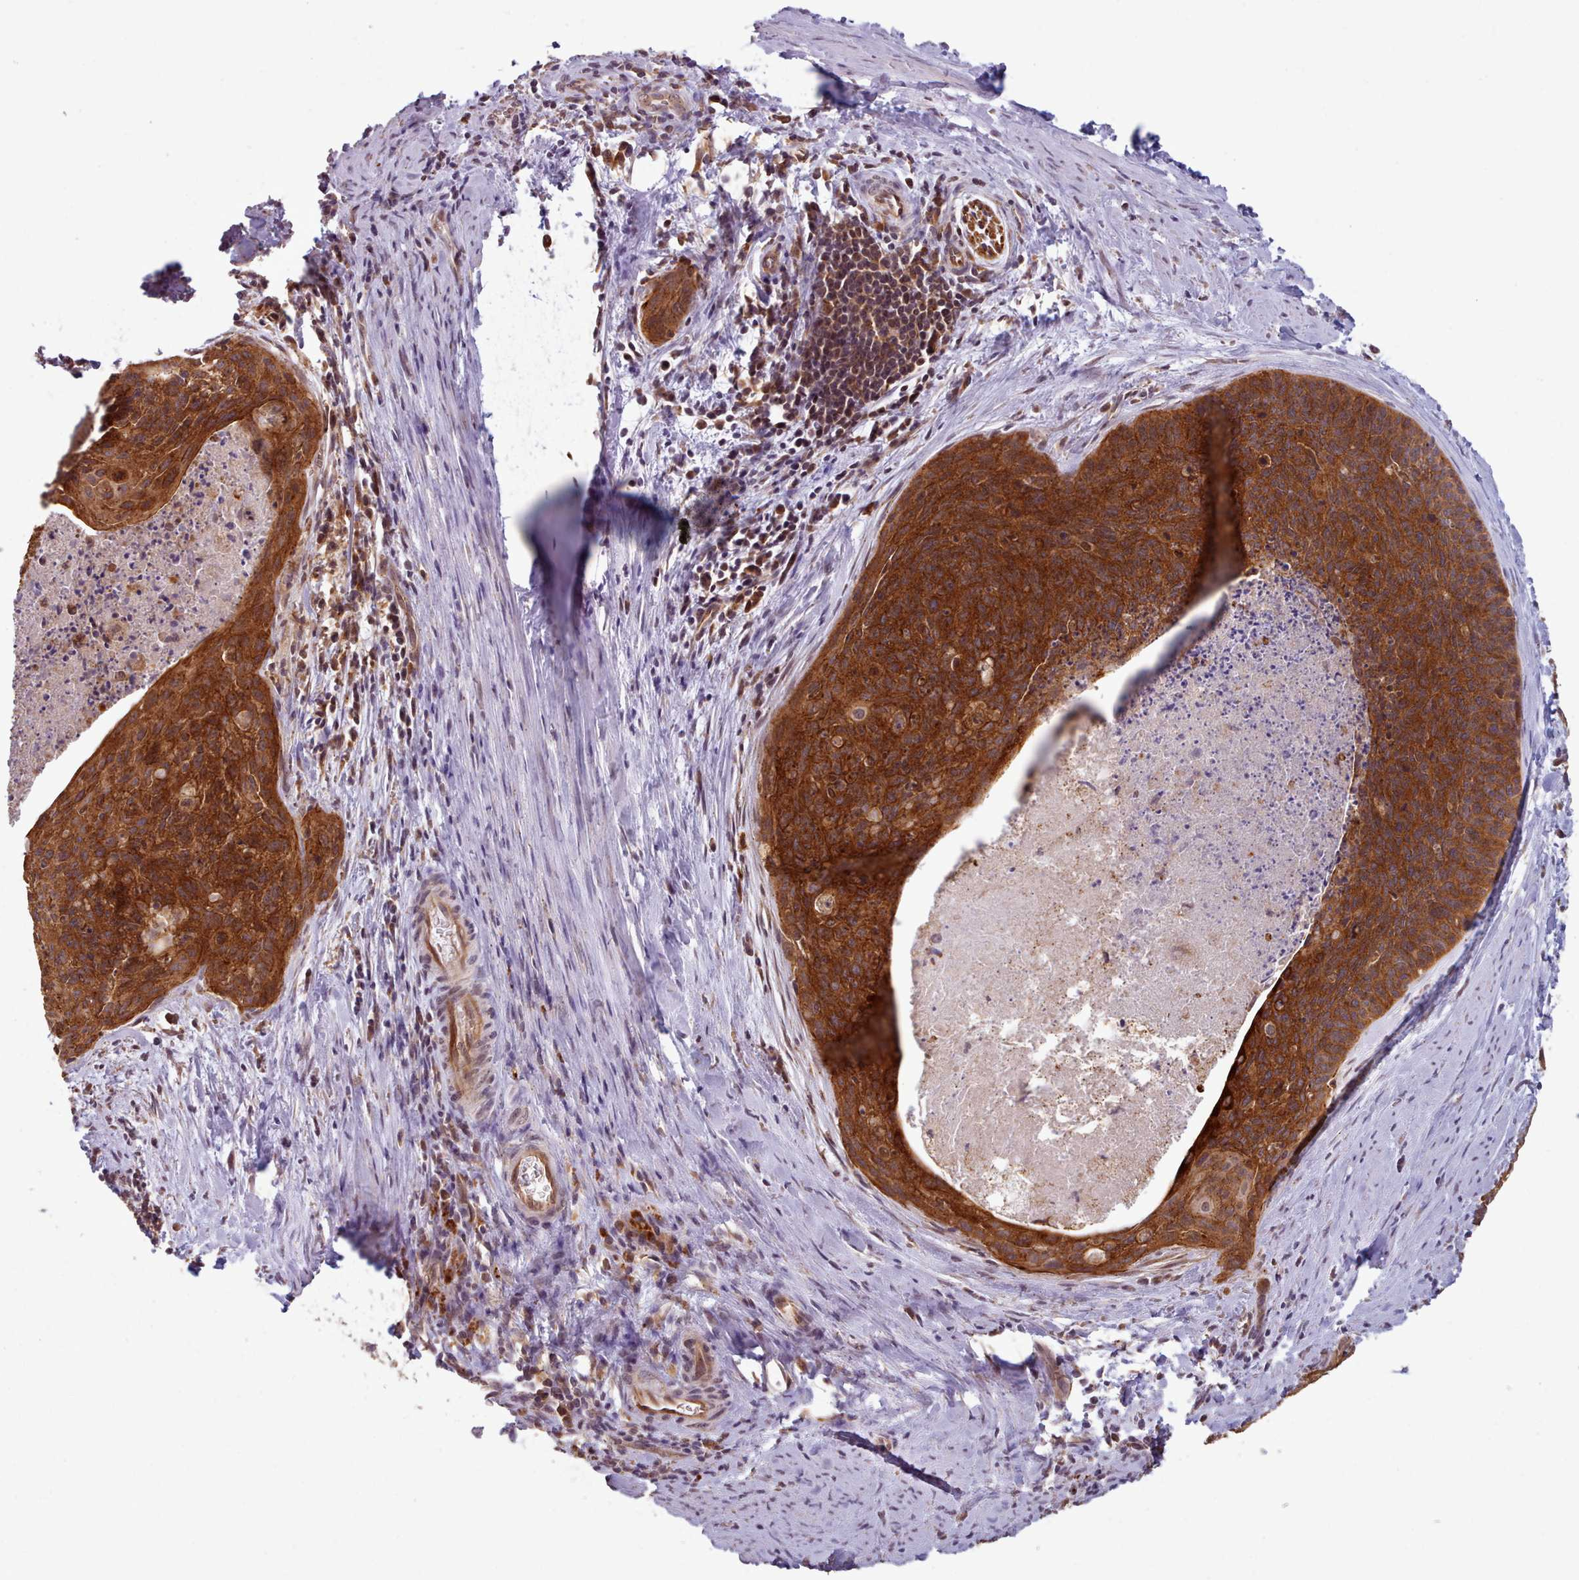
{"staining": {"intensity": "strong", "quantity": ">75%", "location": "cytoplasmic/membranous"}, "tissue": "cervical cancer", "cell_type": "Tumor cells", "image_type": "cancer", "snomed": [{"axis": "morphology", "description": "Squamous cell carcinoma, NOS"}, {"axis": "topography", "description": "Cervix"}], "caption": "A brown stain labels strong cytoplasmic/membranous positivity of a protein in cervical cancer (squamous cell carcinoma) tumor cells. The protein is stained brown, and the nuclei are stained in blue (DAB (3,3'-diaminobenzidine) IHC with brightfield microscopy, high magnification).", "gene": "CRYBG1", "patient": {"sex": "female", "age": 55}}